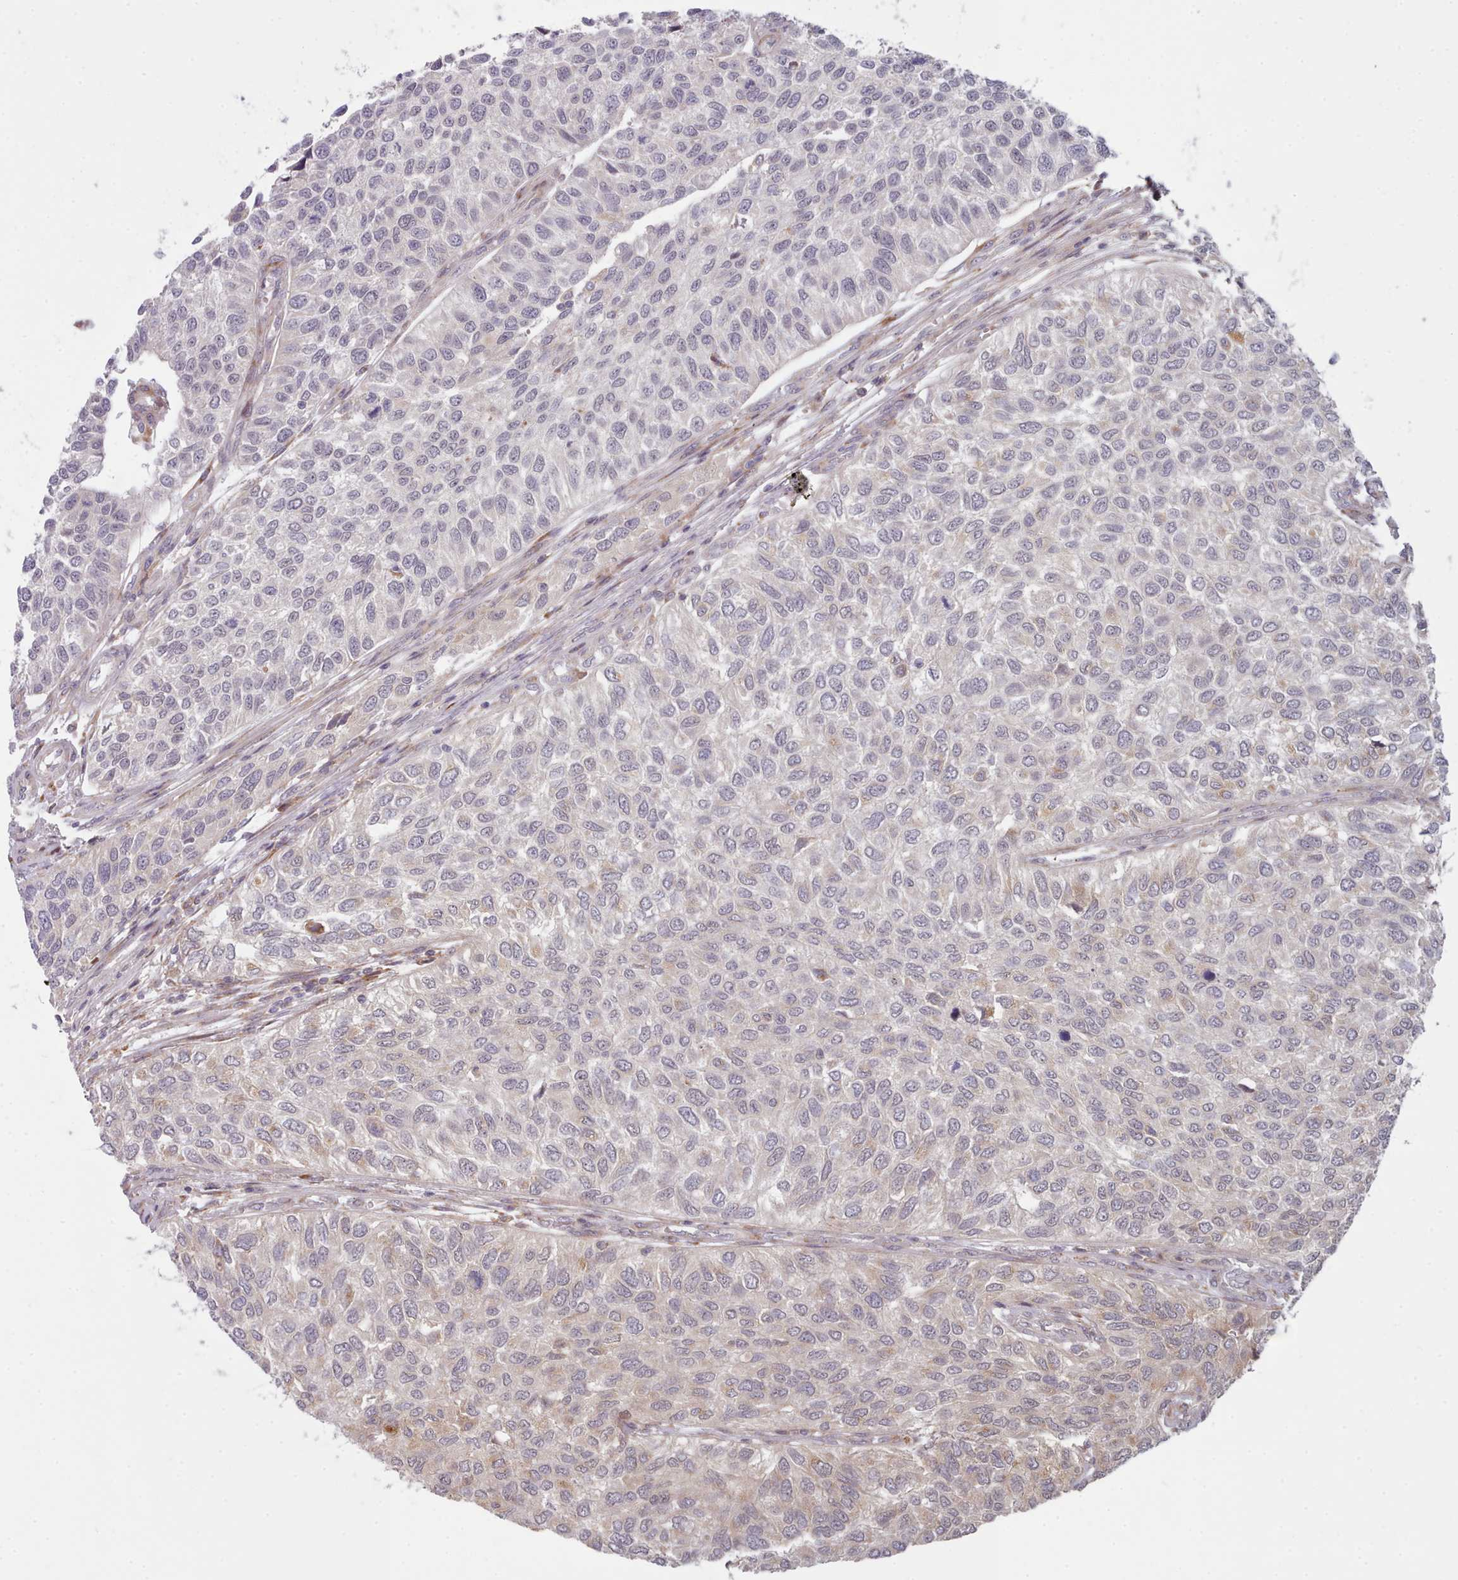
{"staining": {"intensity": "weak", "quantity": "<25%", "location": "cytoplasmic/membranous"}, "tissue": "urothelial cancer", "cell_type": "Tumor cells", "image_type": "cancer", "snomed": [{"axis": "morphology", "description": "Urothelial carcinoma, NOS"}, {"axis": "topography", "description": "Urinary bladder"}], "caption": "Tumor cells are negative for protein expression in human urothelial cancer. The staining is performed using DAB brown chromogen with nuclei counter-stained in using hematoxylin.", "gene": "TRIM26", "patient": {"sex": "male", "age": 55}}